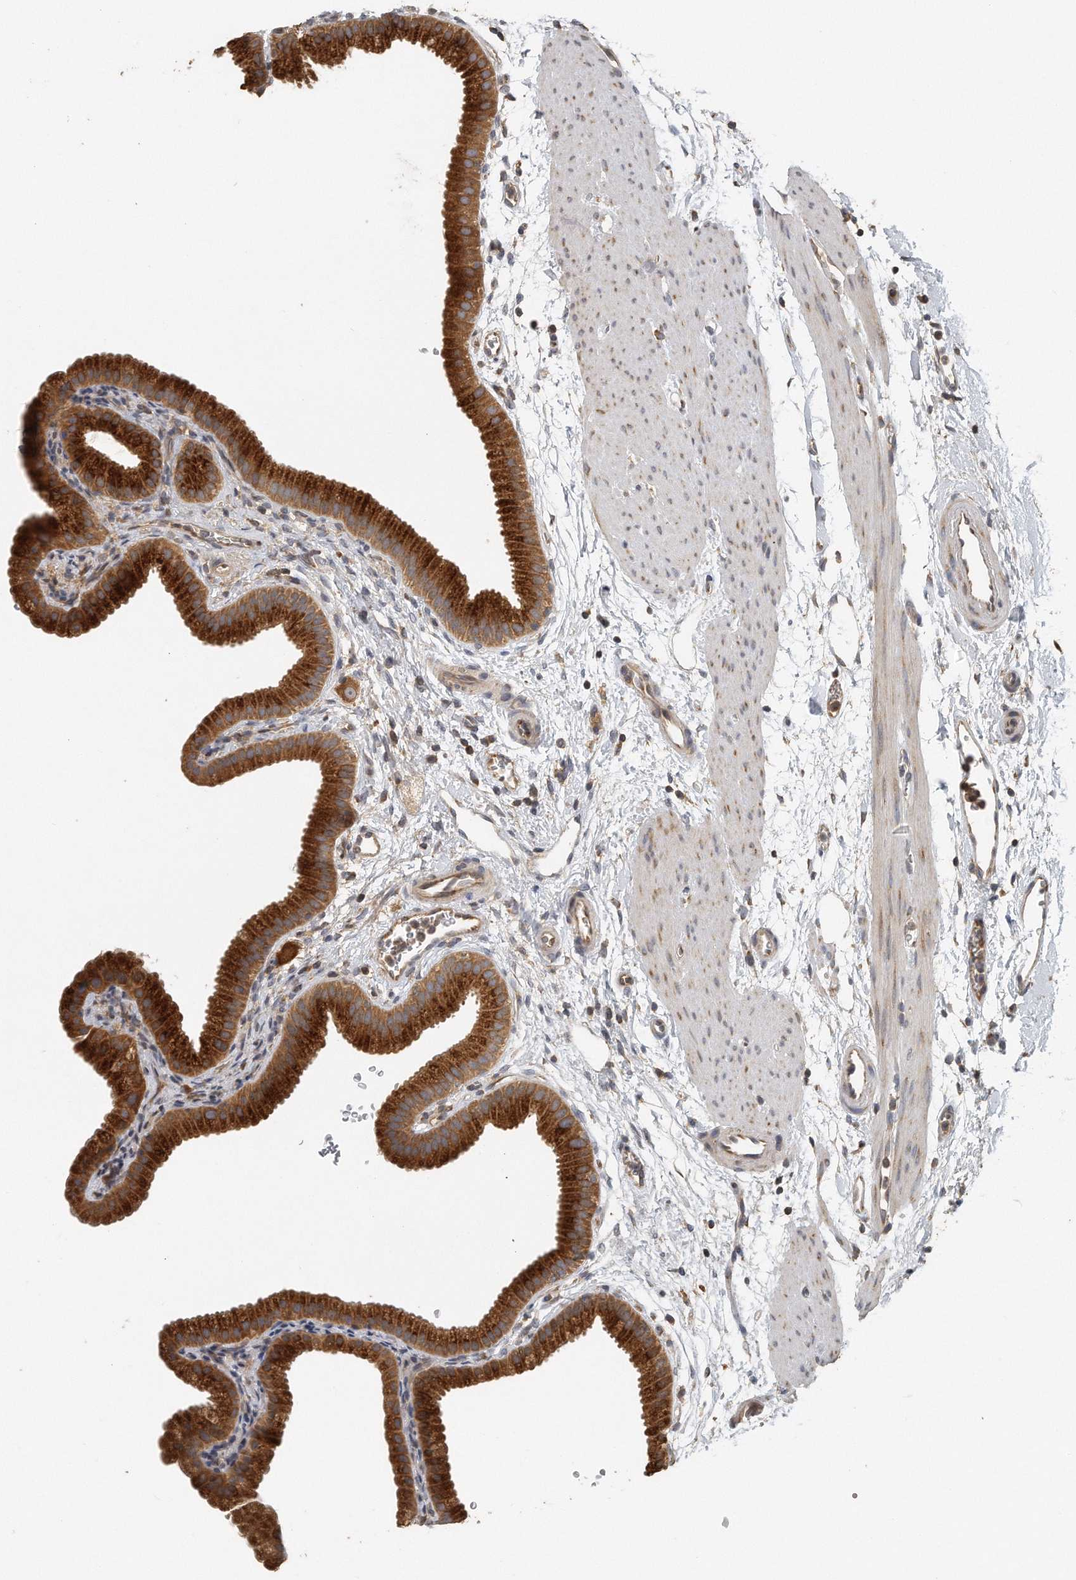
{"staining": {"intensity": "strong", "quantity": ">75%", "location": "cytoplasmic/membranous"}, "tissue": "gallbladder", "cell_type": "Glandular cells", "image_type": "normal", "snomed": [{"axis": "morphology", "description": "Normal tissue, NOS"}, {"axis": "topography", "description": "Gallbladder"}], "caption": "Gallbladder stained for a protein reveals strong cytoplasmic/membranous positivity in glandular cells. Using DAB (brown) and hematoxylin (blue) stains, captured at high magnification using brightfield microscopy.", "gene": "EIF3I", "patient": {"sex": "female", "age": 64}}